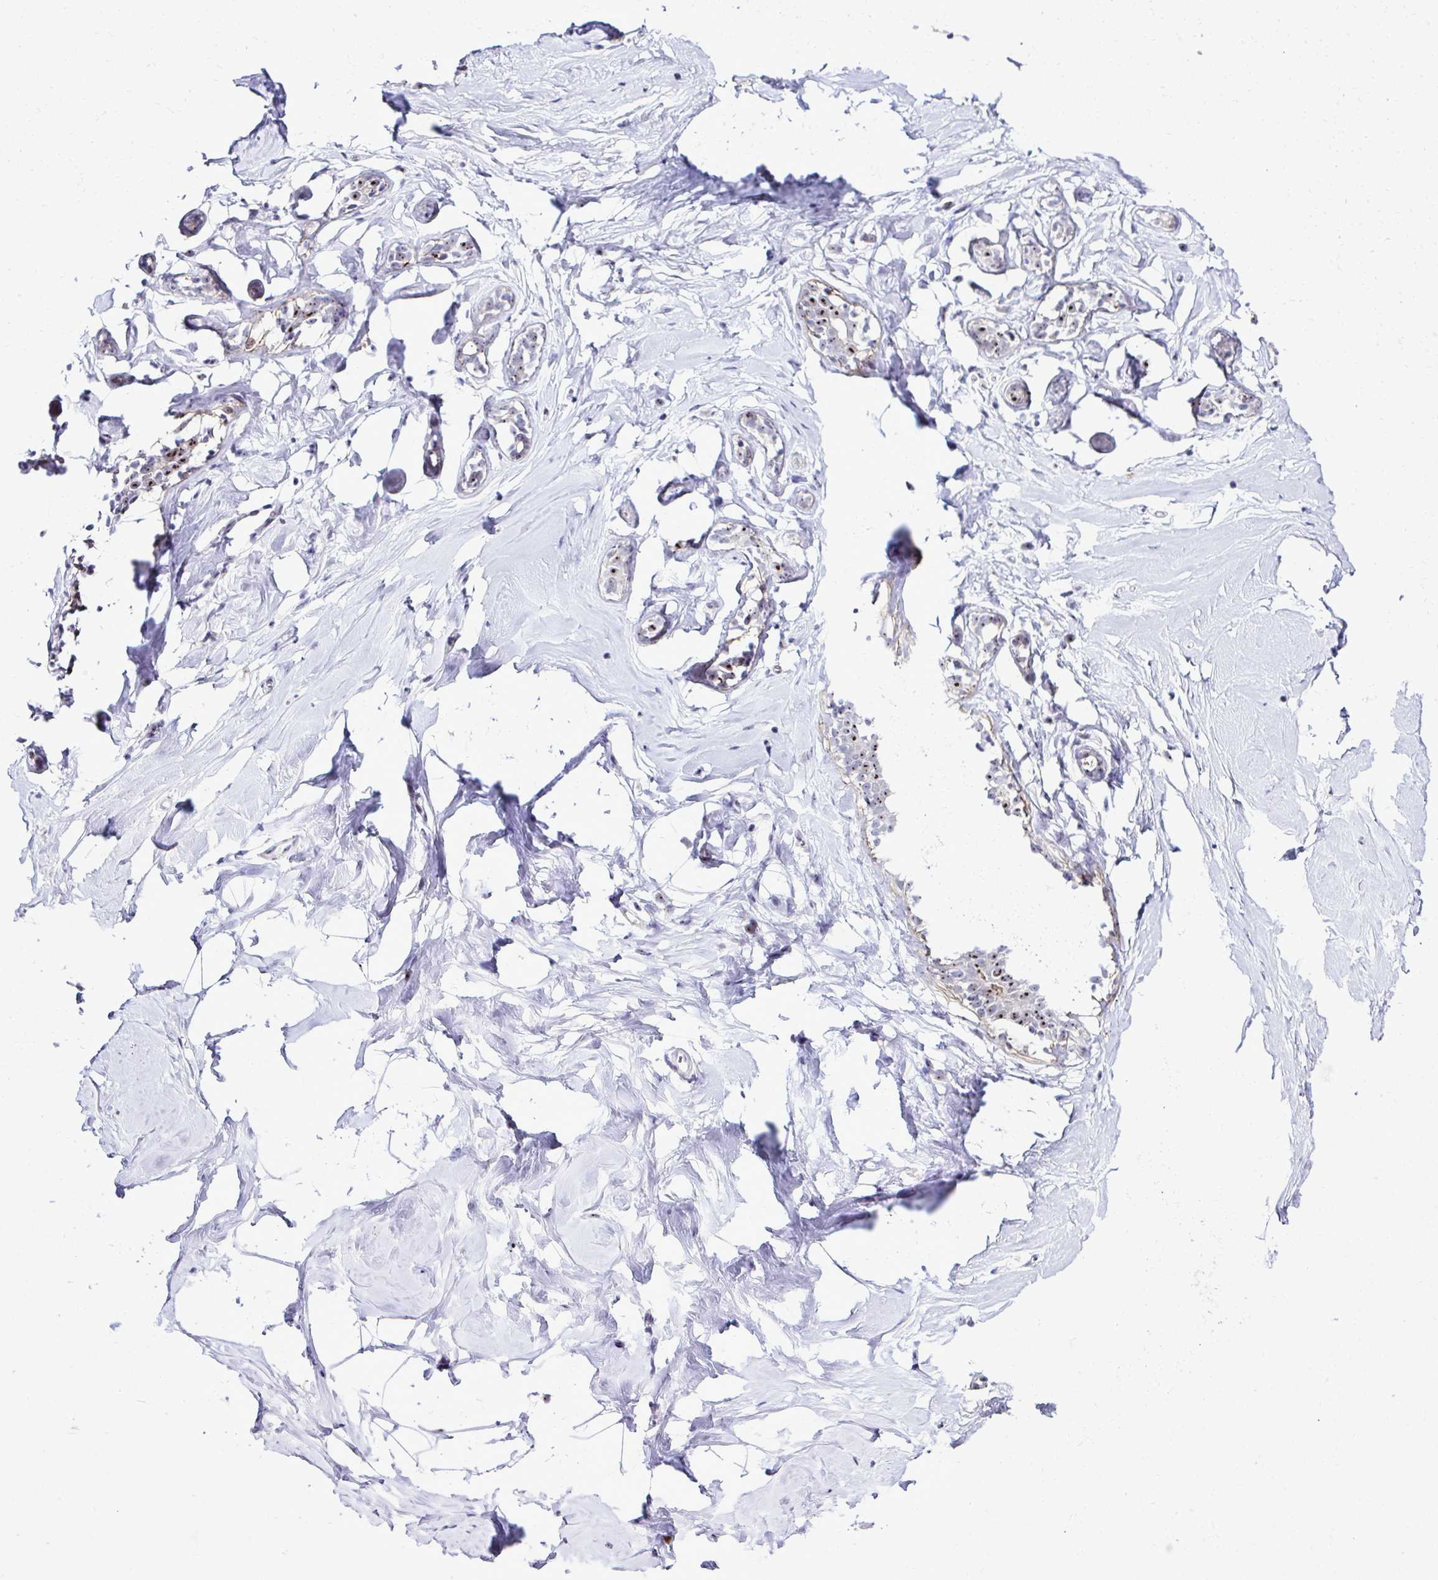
{"staining": {"intensity": "negative", "quantity": "none", "location": "none"}, "tissue": "breast", "cell_type": "Adipocytes", "image_type": "normal", "snomed": [{"axis": "morphology", "description": "Normal tissue, NOS"}, {"axis": "topography", "description": "Breast"}], "caption": "This micrograph is of unremarkable breast stained with immunohistochemistry to label a protein in brown with the nuclei are counter-stained blue. There is no positivity in adipocytes.", "gene": "CEP72", "patient": {"sex": "female", "age": 32}}